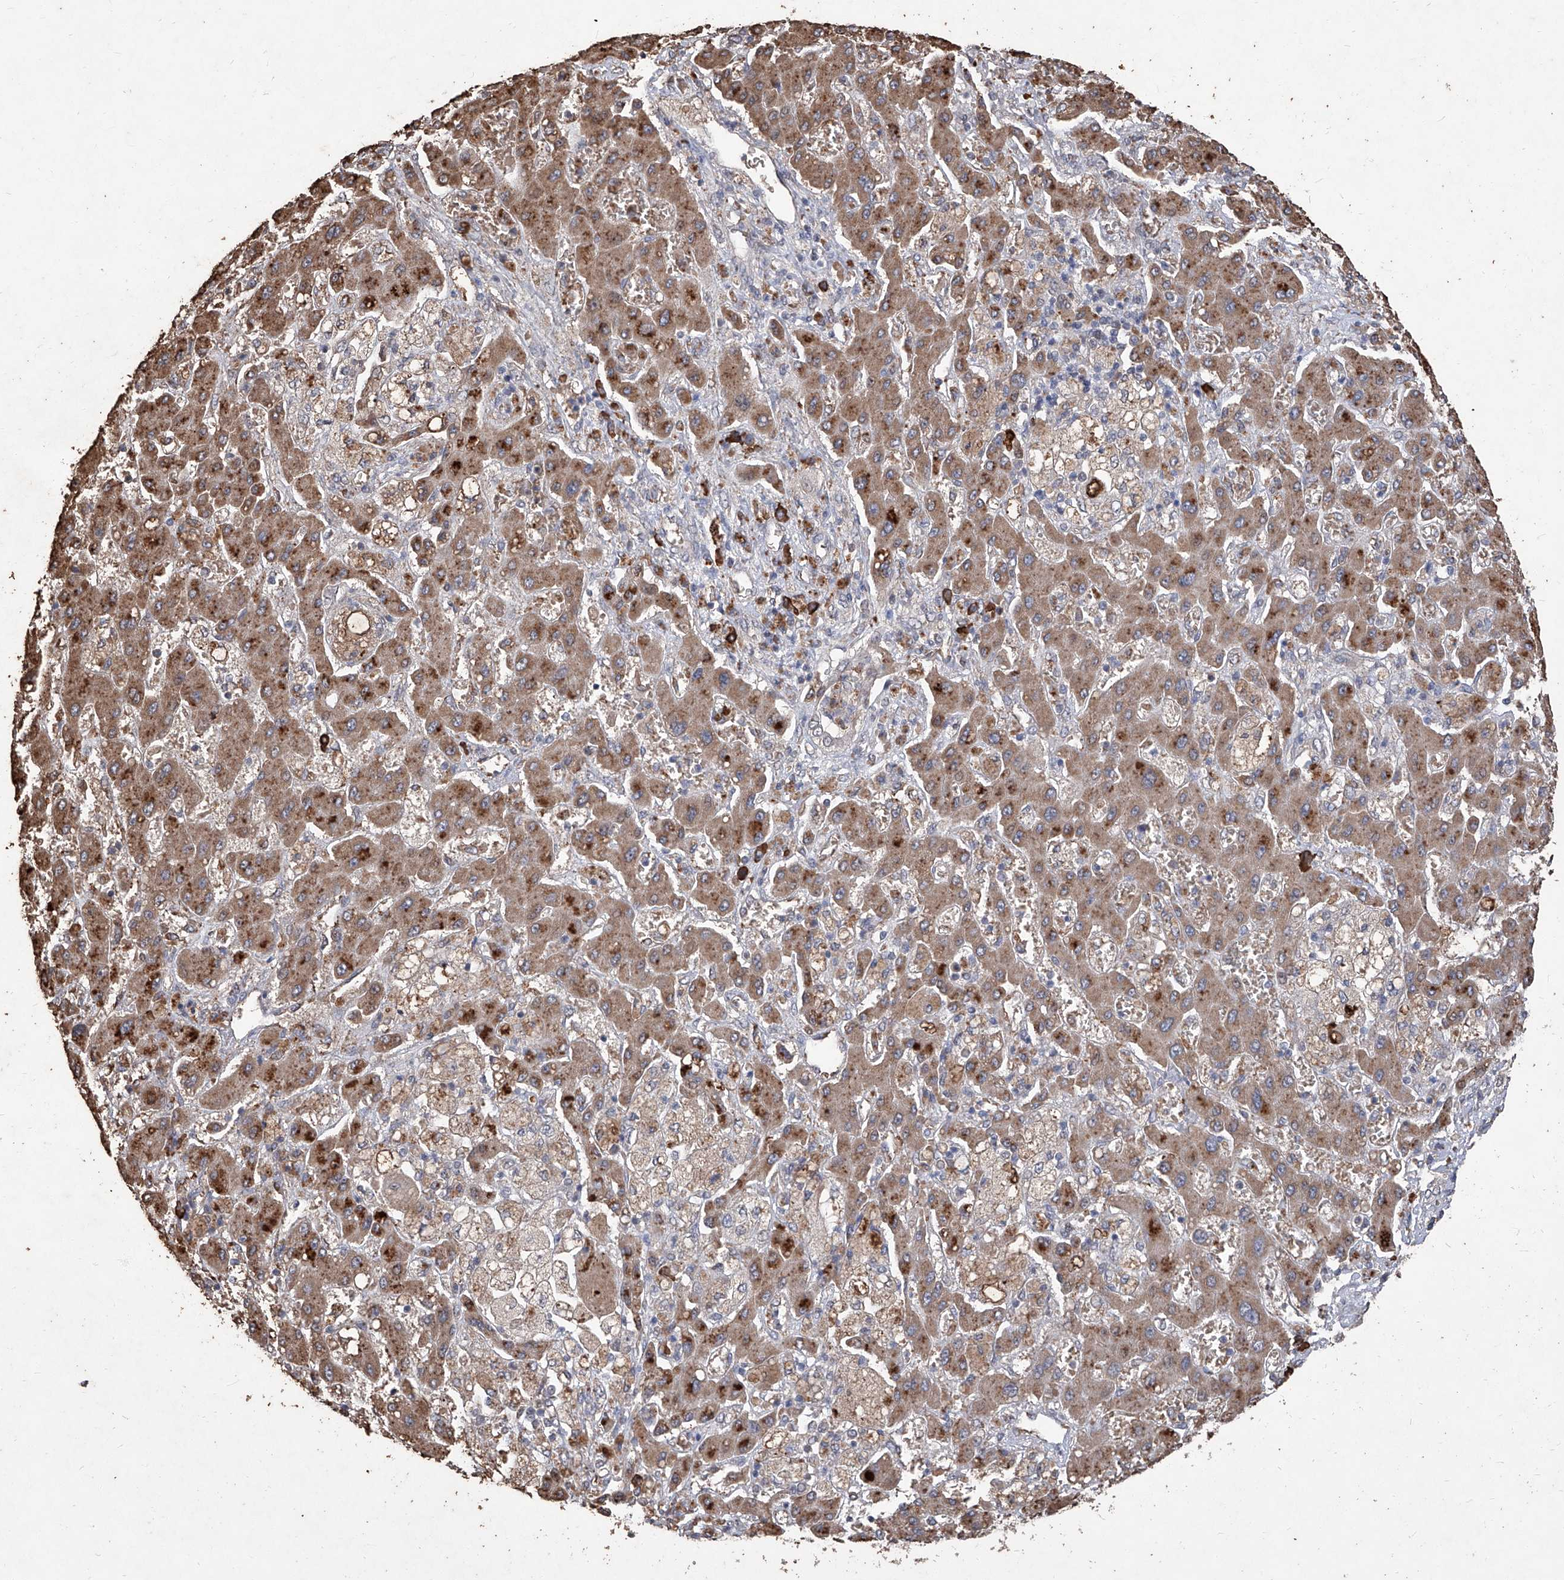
{"staining": {"intensity": "weak", "quantity": "<25%", "location": "cytoplasmic/membranous"}, "tissue": "liver cancer", "cell_type": "Tumor cells", "image_type": "cancer", "snomed": [{"axis": "morphology", "description": "Cholangiocarcinoma"}, {"axis": "topography", "description": "Liver"}], "caption": "Histopathology image shows no protein positivity in tumor cells of liver cholangiocarcinoma tissue.", "gene": "EML1", "patient": {"sex": "male", "age": 50}}